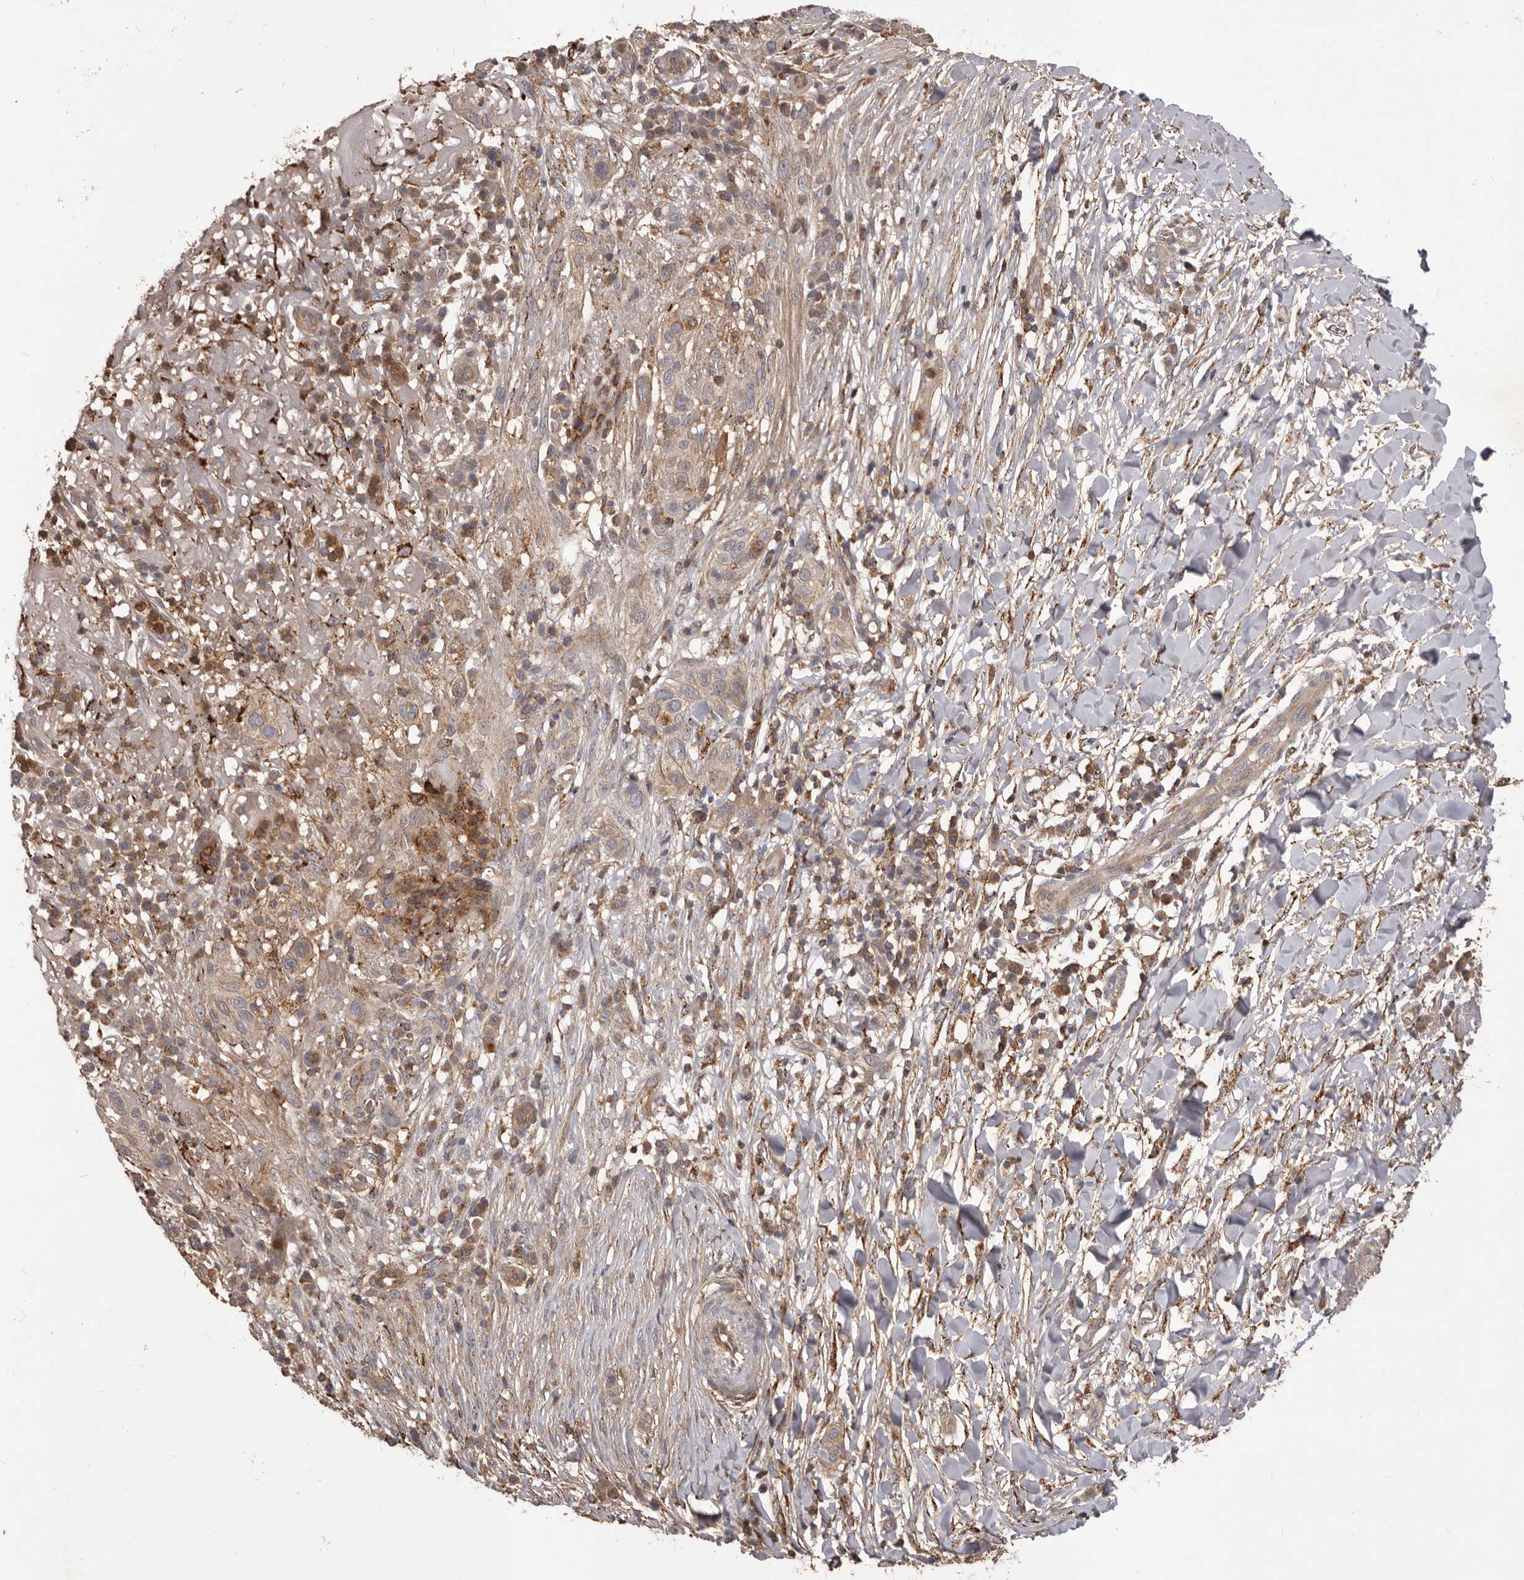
{"staining": {"intensity": "weak", "quantity": ">75%", "location": "cytoplasmic/membranous"}, "tissue": "skin cancer", "cell_type": "Tumor cells", "image_type": "cancer", "snomed": [{"axis": "morphology", "description": "Normal tissue, NOS"}, {"axis": "morphology", "description": "Squamous cell carcinoma, NOS"}, {"axis": "topography", "description": "Skin"}], "caption": "Immunohistochemical staining of skin squamous cell carcinoma shows low levels of weak cytoplasmic/membranous positivity in about >75% of tumor cells.", "gene": "GLIPR2", "patient": {"sex": "female", "age": 96}}